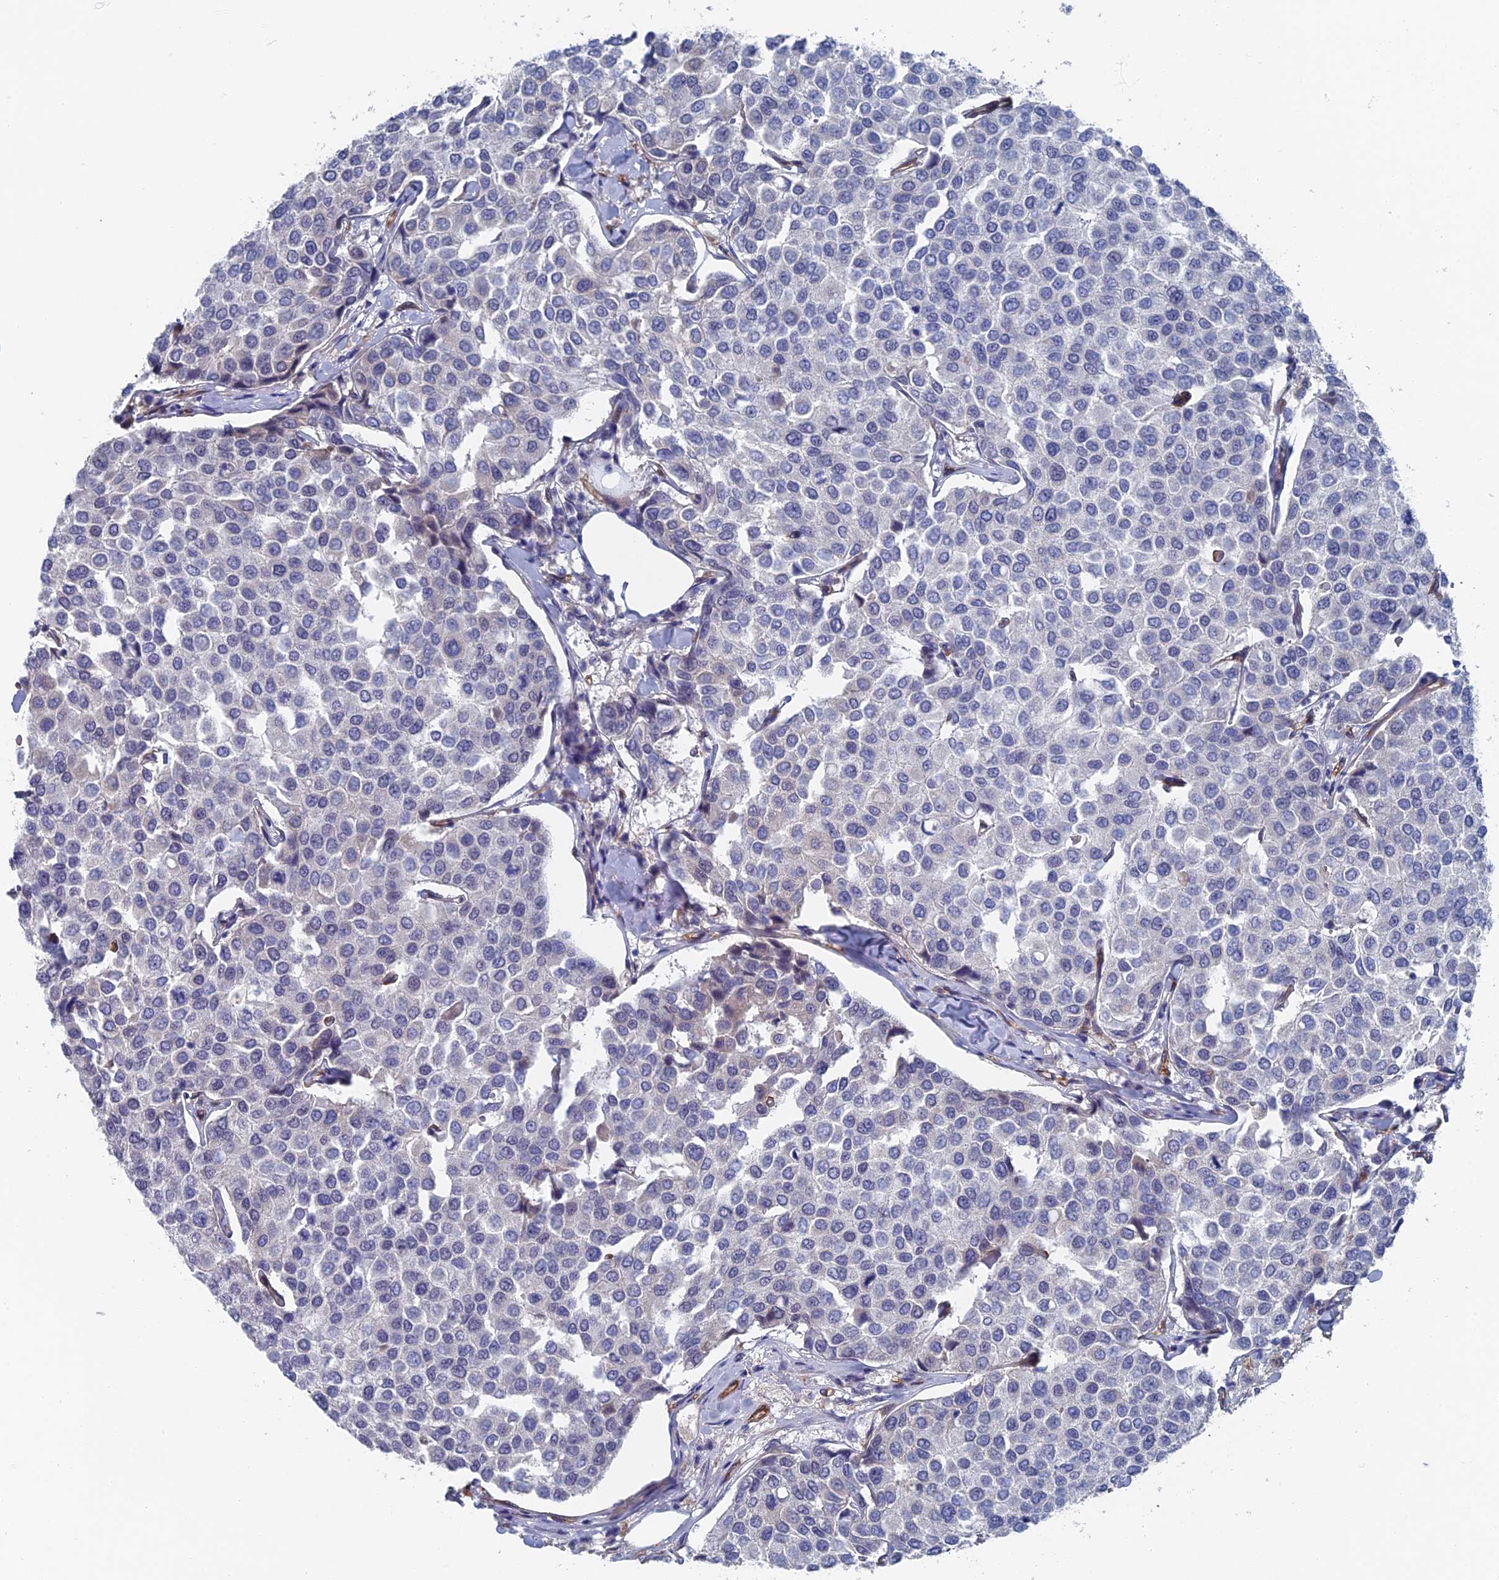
{"staining": {"intensity": "negative", "quantity": "none", "location": "none"}, "tissue": "breast cancer", "cell_type": "Tumor cells", "image_type": "cancer", "snomed": [{"axis": "morphology", "description": "Duct carcinoma"}, {"axis": "topography", "description": "Breast"}], "caption": "Infiltrating ductal carcinoma (breast) stained for a protein using immunohistochemistry demonstrates no expression tumor cells.", "gene": "ARAP3", "patient": {"sex": "female", "age": 55}}